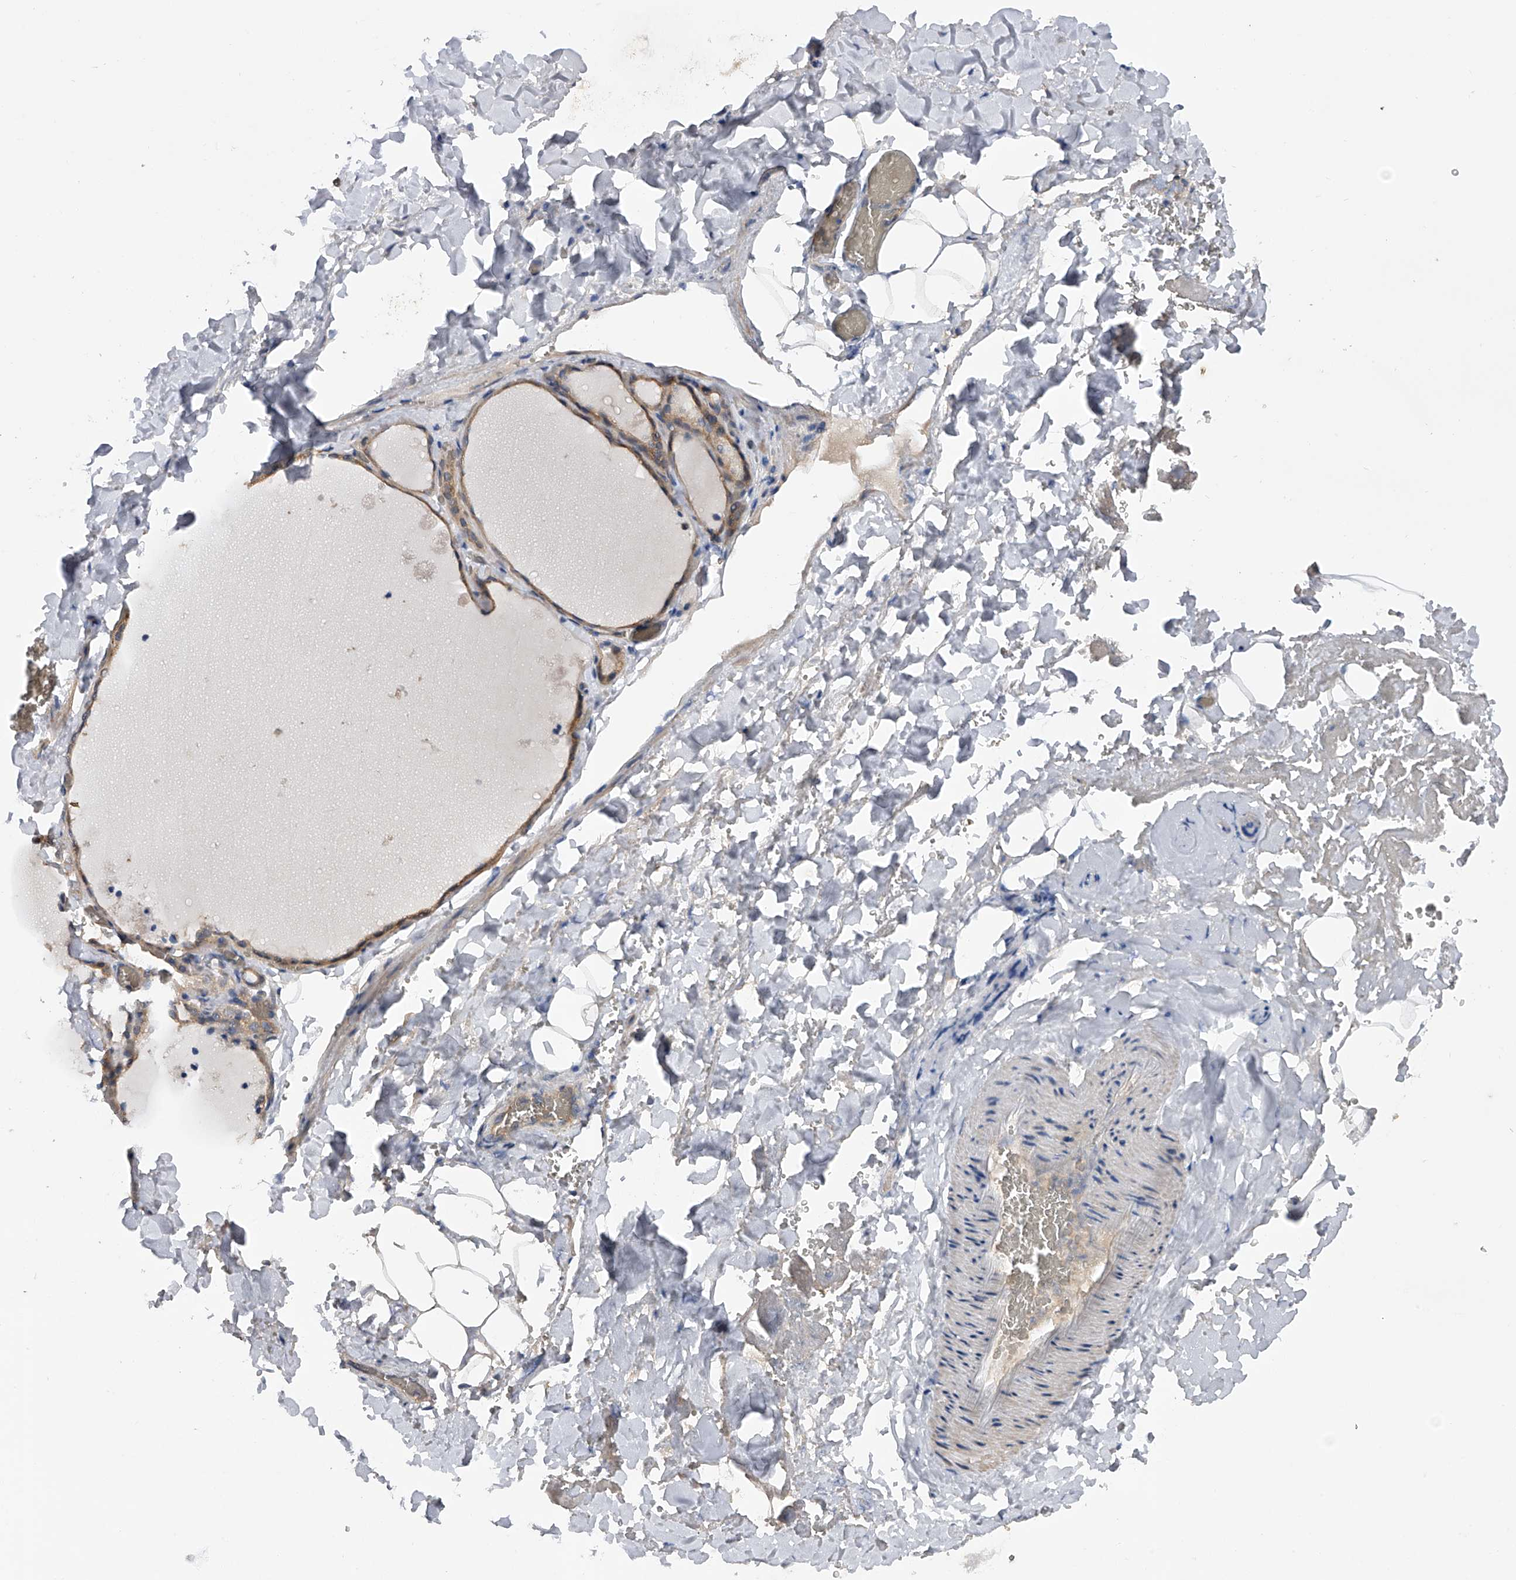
{"staining": {"intensity": "weak", "quantity": ">75%", "location": "cytoplasmic/membranous"}, "tissue": "thyroid gland", "cell_type": "Glandular cells", "image_type": "normal", "snomed": [{"axis": "morphology", "description": "Normal tissue, NOS"}, {"axis": "topography", "description": "Thyroid gland"}], "caption": "High-magnification brightfield microscopy of benign thyroid gland stained with DAB (brown) and counterstained with hematoxylin (blue). glandular cells exhibit weak cytoplasmic/membranous expression is seen in about>75% of cells.", "gene": "CFAP298", "patient": {"sex": "female", "age": 22}}